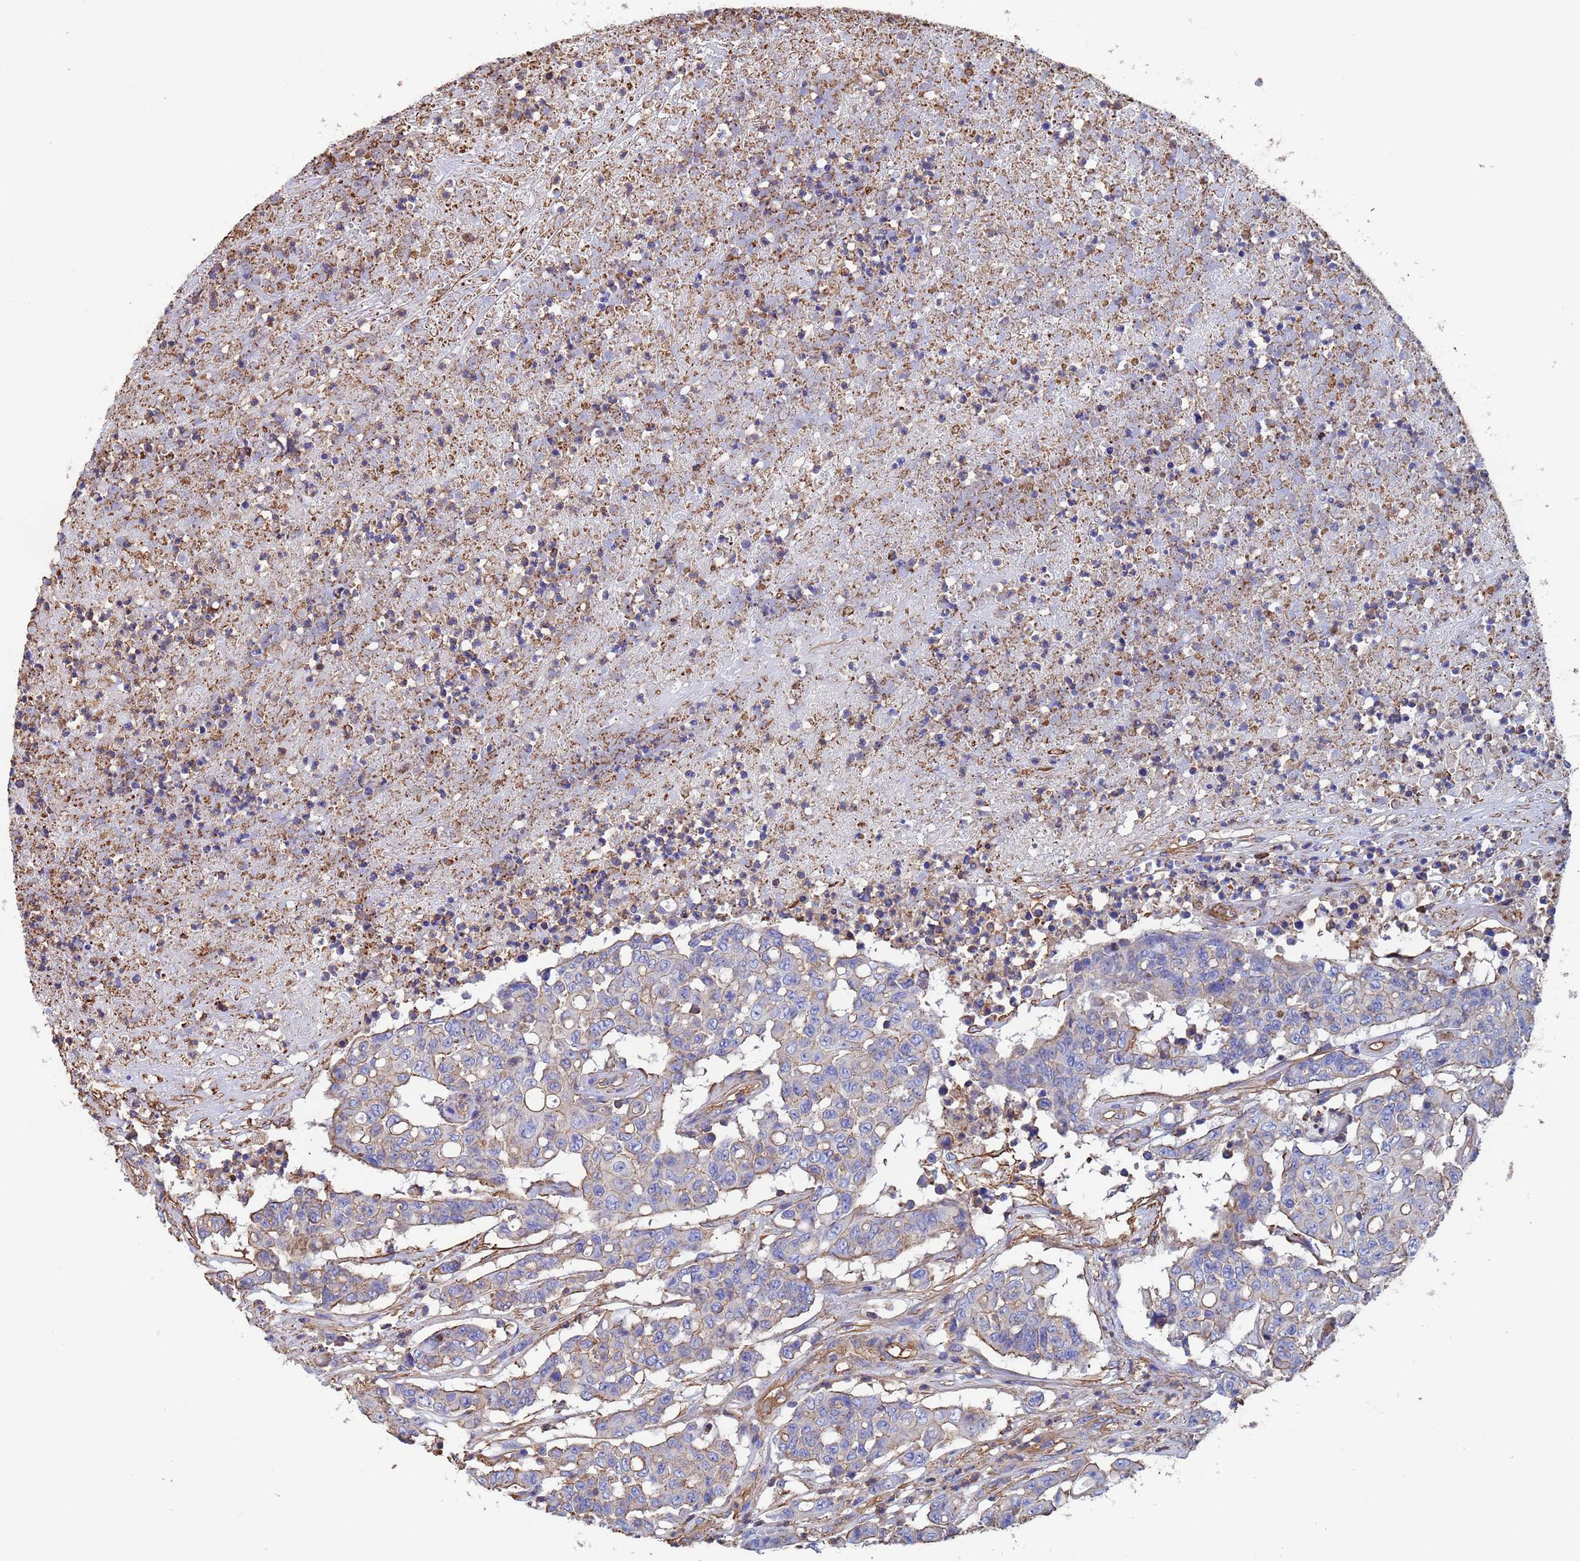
{"staining": {"intensity": "weak", "quantity": "<25%", "location": "cytoplasmic/membranous"}, "tissue": "colorectal cancer", "cell_type": "Tumor cells", "image_type": "cancer", "snomed": [{"axis": "morphology", "description": "Adenocarcinoma, NOS"}, {"axis": "topography", "description": "Colon"}], "caption": "Immunohistochemistry photomicrograph of human colorectal cancer (adenocarcinoma) stained for a protein (brown), which exhibits no expression in tumor cells. (DAB (3,3'-diaminobenzidine) immunohistochemistry with hematoxylin counter stain).", "gene": "MYL12A", "patient": {"sex": "male", "age": 51}}